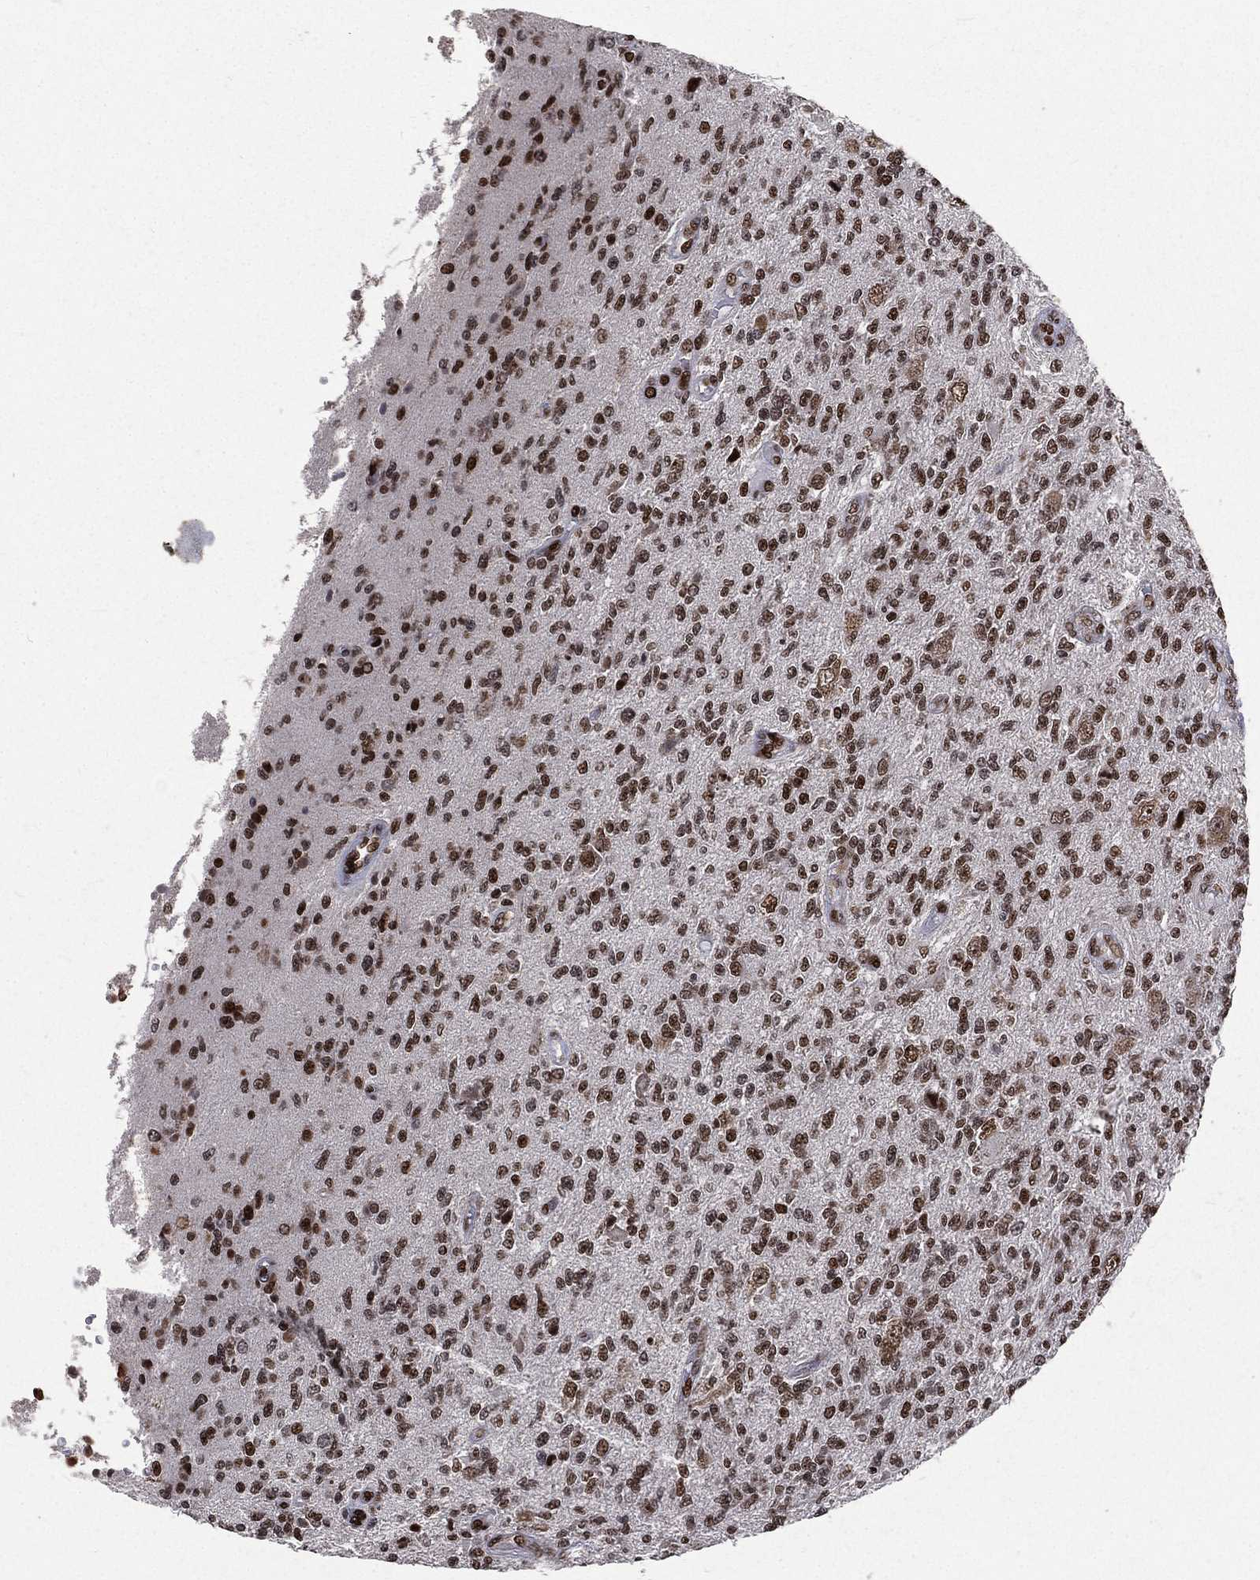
{"staining": {"intensity": "strong", "quantity": ">75%", "location": "nuclear"}, "tissue": "glioma", "cell_type": "Tumor cells", "image_type": "cancer", "snomed": [{"axis": "morphology", "description": "Glioma, malignant, High grade"}, {"axis": "topography", "description": "Brain"}], "caption": "High-power microscopy captured an immunohistochemistry micrograph of glioma, revealing strong nuclear staining in about >75% of tumor cells.", "gene": "POLB", "patient": {"sex": "male", "age": 56}}